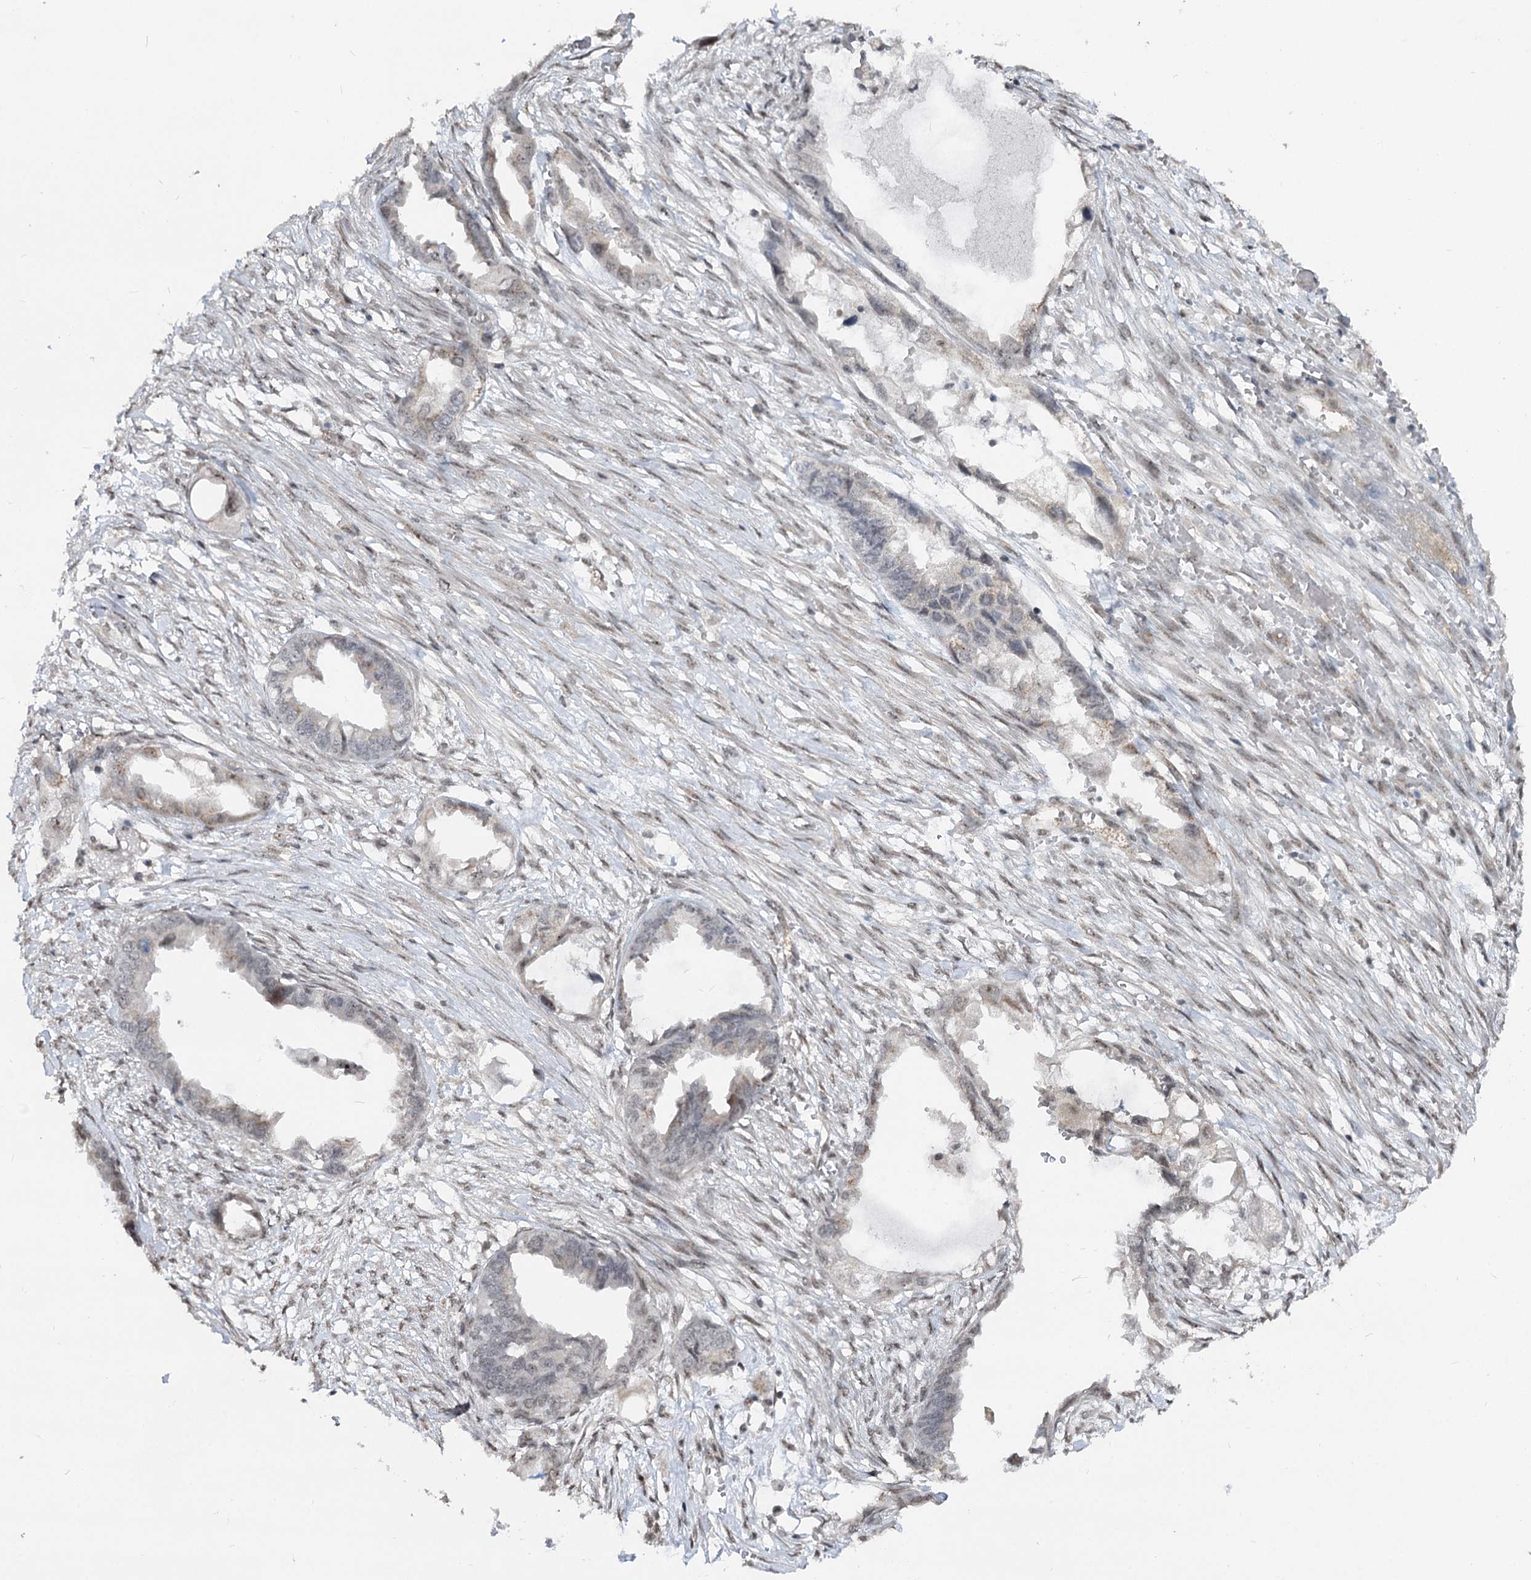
{"staining": {"intensity": "weak", "quantity": "<25%", "location": "nuclear"}, "tissue": "endometrial cancer", "cell_type": "Tumor cells", "image_type": "cancer", "snomed": [{"axis": "morphology", "description": "Adenocarcinoma, NOS"}, {"axis": "morphology", "description": "Adenocarcinoma, metastatic, NOS"}, {"axis": "topography", "description": "Adipose tissue"}, {"axis": "topography", "description": "Endometrium"}], "caption": "High power microscopy photomicrograph of an immunohistochemistry micrograph of endometrial metastatic adenocarcinoma, revealing no significant expression in tumor cells.", "gene": "GNL3L", "patient": {"sex": "female", "age": 67}}